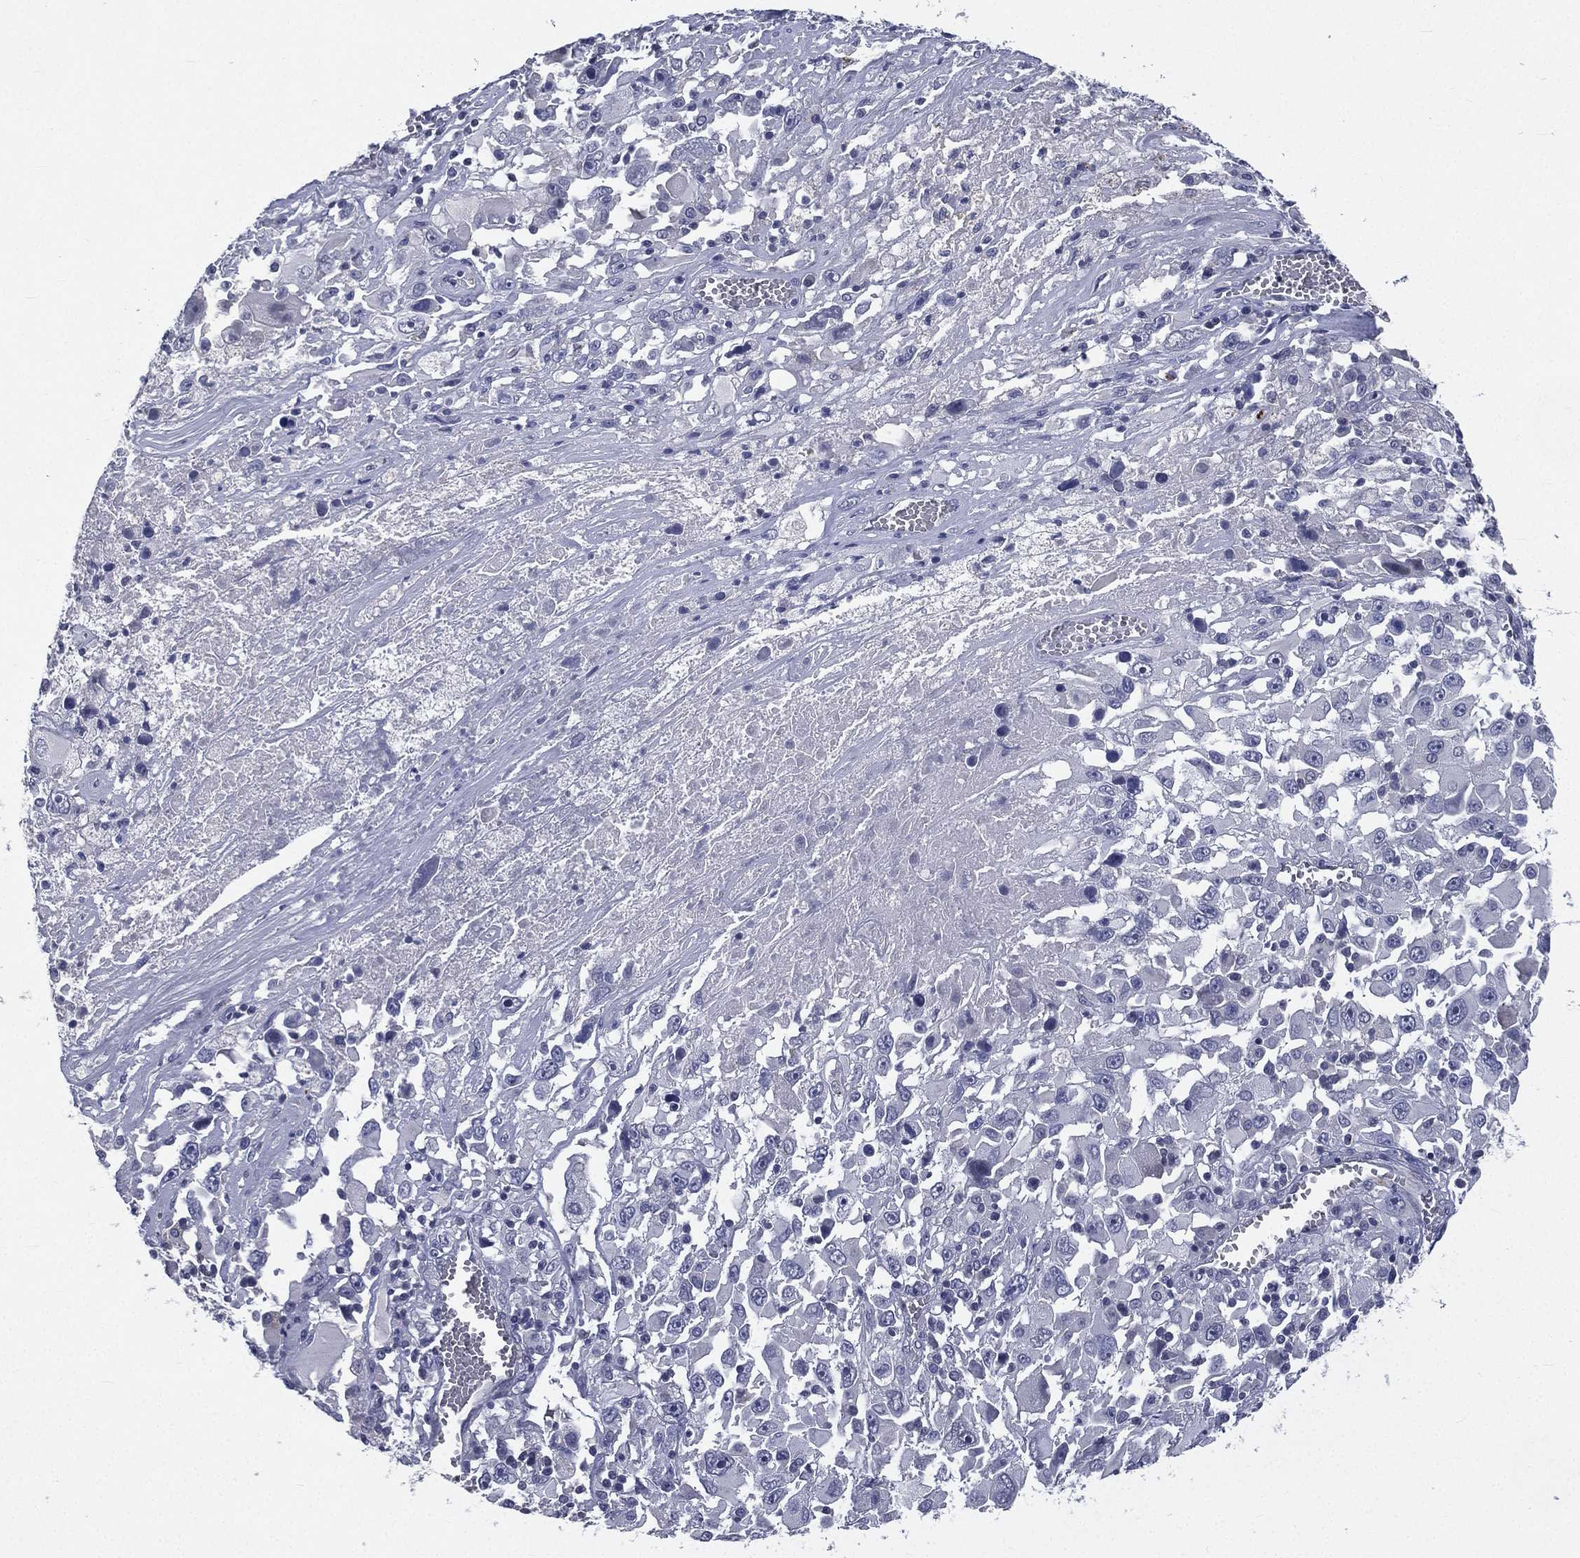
{"staining": {"intensity": "negative", "quantity": "none", "location": "none"}, "tissue": "melanoma", "cell_type": "Tumor cells", "image_type": "cancer", "snomed": [{"axis": "morphology", "description": "Malignant melanoma, Metastatic site"}, {"axis": "topography", "description": "Soft tissue"}], "caption": "High magnification brightfield microscopy of malignant melanoma (metastatic site) stained with DAB (brown) and counterstained with hematoxylin (blue): tumor cells show no significant positivity.", "gene": "IFT27", "patient": {"sex": "male", "age": 50}}